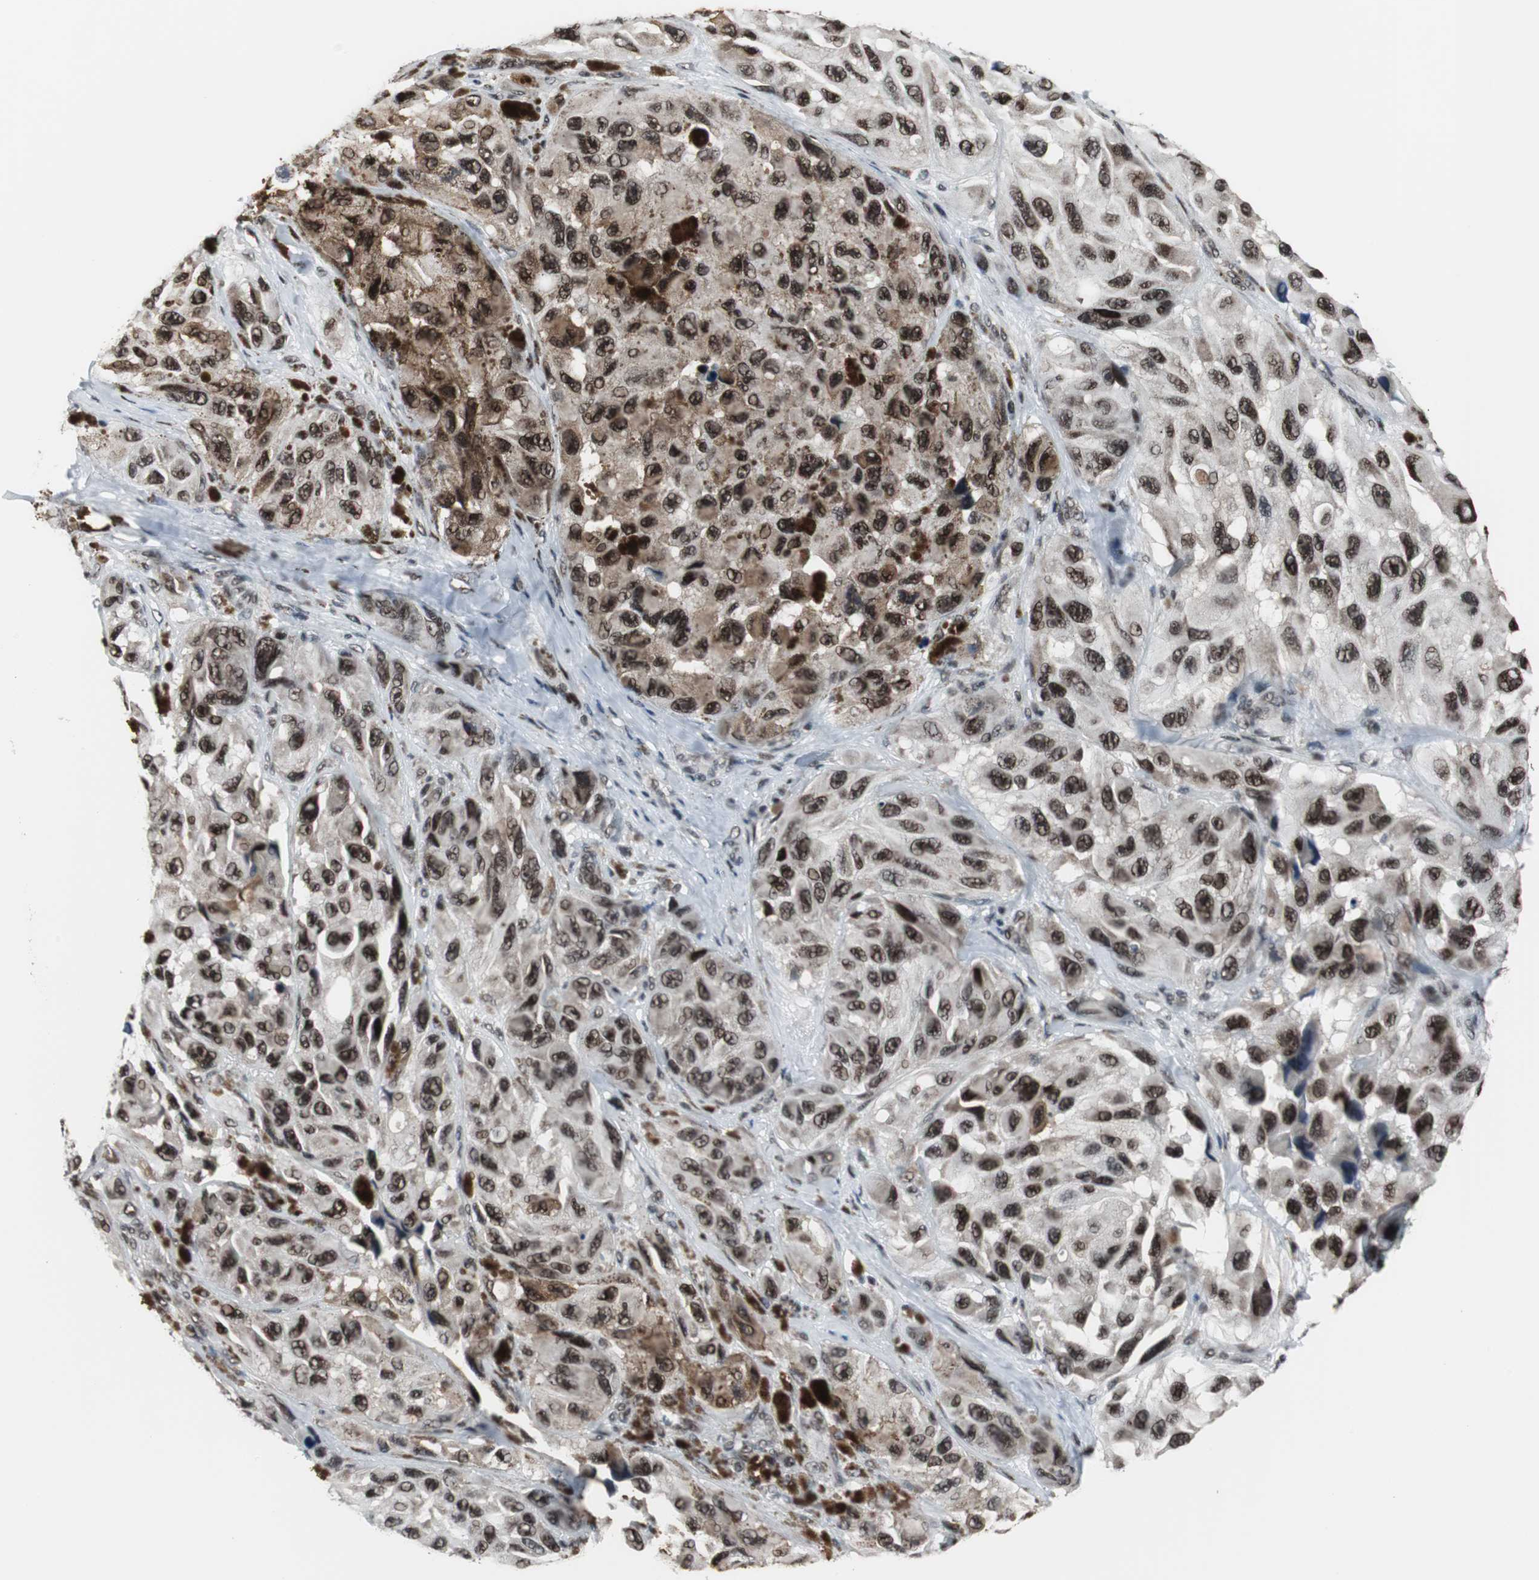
{"staining": {"intensity": "strong", "quantity": ">75%", "location": "nuclear"}, "tissue": "melanoma", "cell_type": "Tumor cells", "image_type": "cancer", "snomed": [{"axis": "morphology", "description": "Malignant melanoma, NOS"}, {"axis": "topography", "description": "Skin"}], "caption": "This micrograph exhibits melanoma stained with IHC to label a protein in brown. The nuclear of tumor cells show strong positivity for the protein. Nuclei are counter-stained blue.", "gene": "CDK9", "patient": {"sex": "female", "age": 73}}